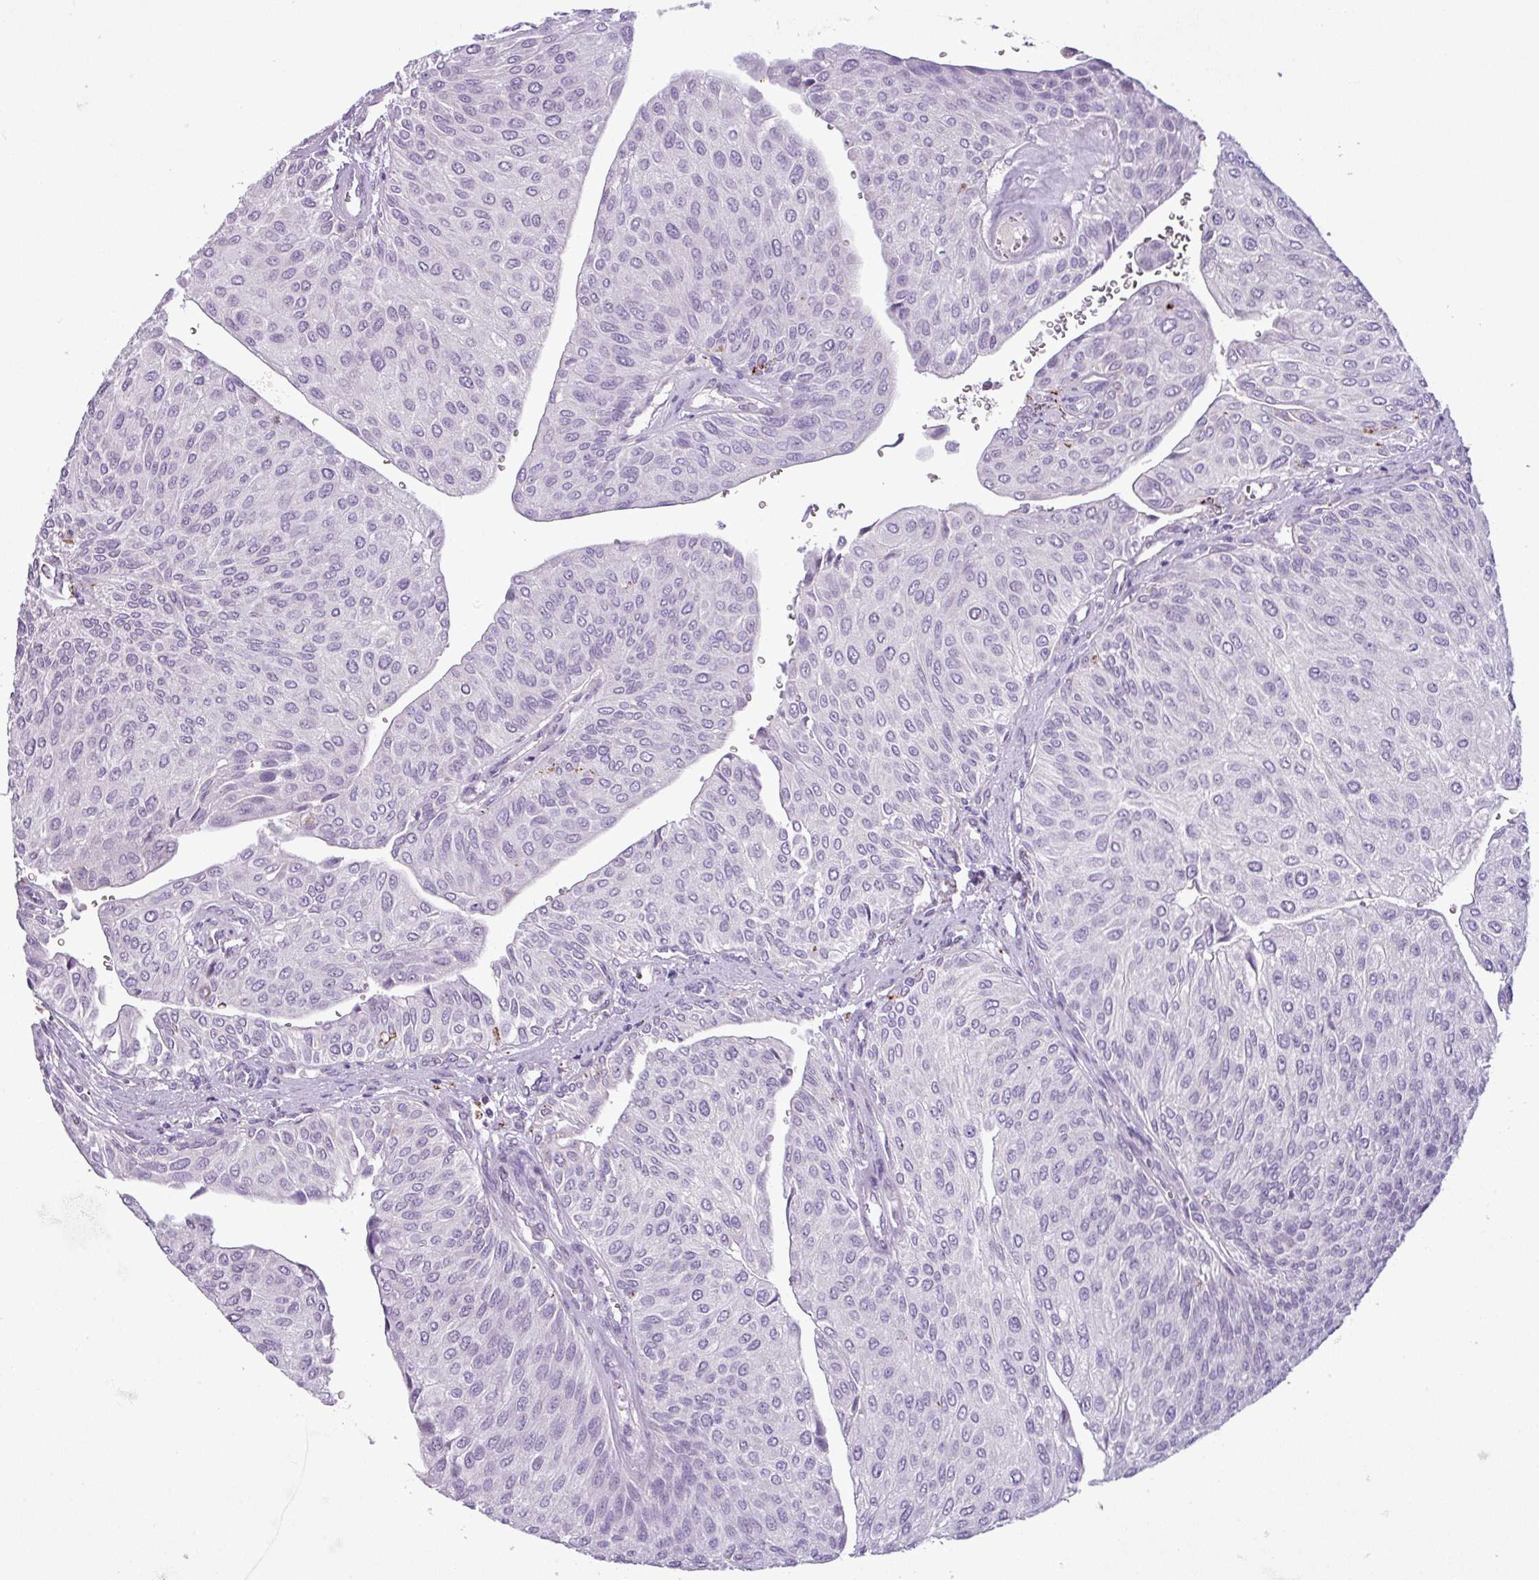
{"staining": {"intensity": "negative", "quantity": "none", "location": "none"}, "tissue": "urothelial cancer", "cell_type": "Tumor cells", "image_type": "cancer", "snomed": [{"axis": "morphology", "description": "Urothelial carcinoma, NOS"}, {"axis": "topography", "description": "Urinary bladder"}], "caption": "IHC photomicrograph of neoplastic tissue: human urothelial cancer stained with DAB displays no significant protein expression in tumor cells.", "gene": "ZNF667", "patient": {"sex": "male", "age": 67}}